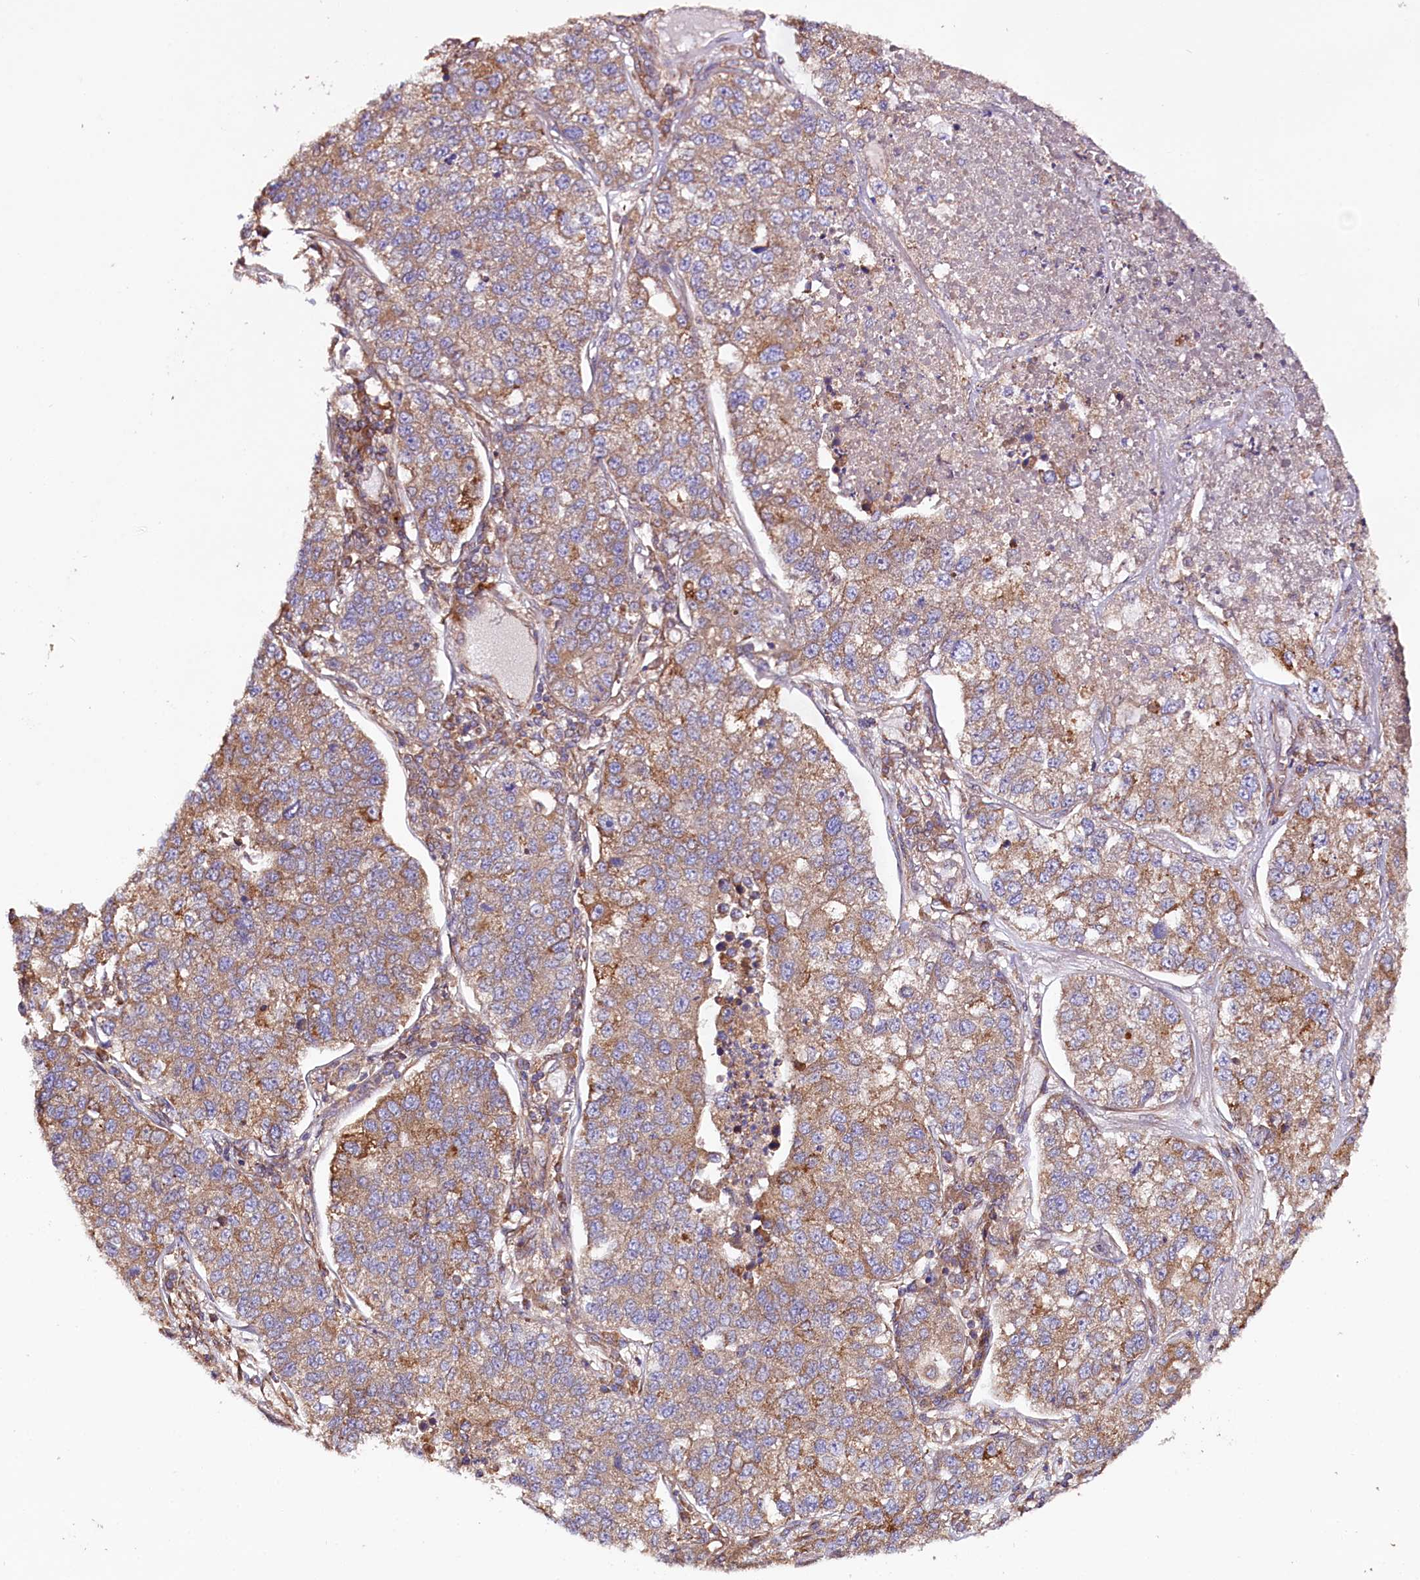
{"staining": {"intensity": "moderate", "quantity": "25%-75%", "location": "cytoplasmic/membranous"}, "tissue": "lung cancer", "cell_type": "Tumor cells", "image_type": "cancer", "snomed": [{"axis": "morphology", "description": "Adenocarcinoma, NOS"}, {"axis": "topography", "description": "Lung"}], "caption": "Human lung adenocarcinoma stained with a brown dye shows moderate cytoplasmic/membranous positive expression in about 25%-75% of tumor cells.", "gene": "CEP295", "patient": {"sex": "male", "age": 49}}